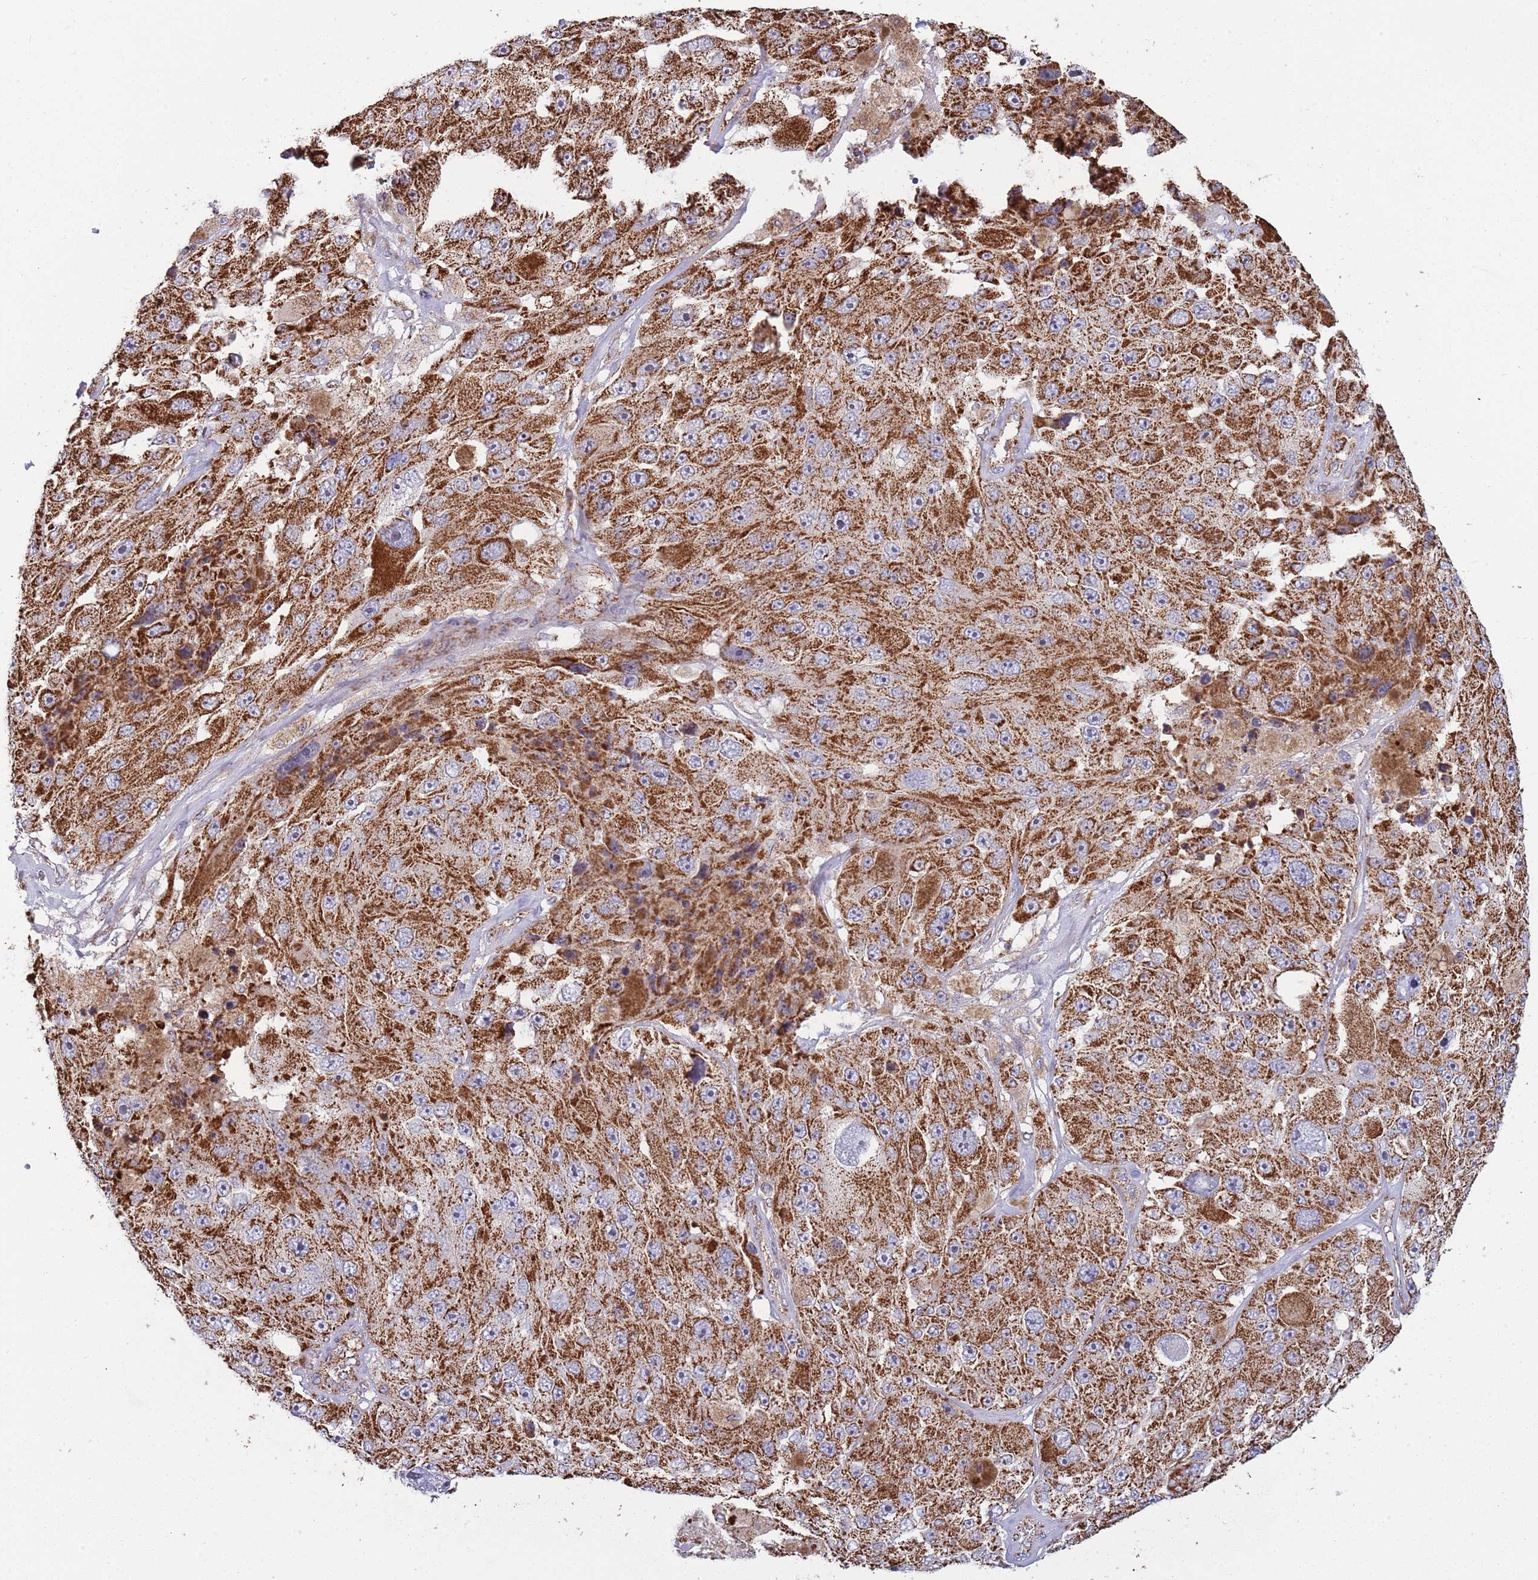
{"staining": {"intensity": "strong", "quantity": ">75%", "location": "cytoplasmic/membranous"}, "tissue": "melanoma", "cell_type": "Tumor cells", "image_type": "cancer", "snomed": [{"axis": "morphology", "description": "Malignant melanoma, Metastatic site"}, {"axis": "topography", "description": "Lymph node"}], "caption": "About >75% of tumor cells in human malignant melanoma (metastatic site) demonstrate strong cytoplasmic/membranous protein staining as visualized by brown immunohistochemical staining.", "gene": "VPS16", "patient": {"sex": "male", "age": 62}}